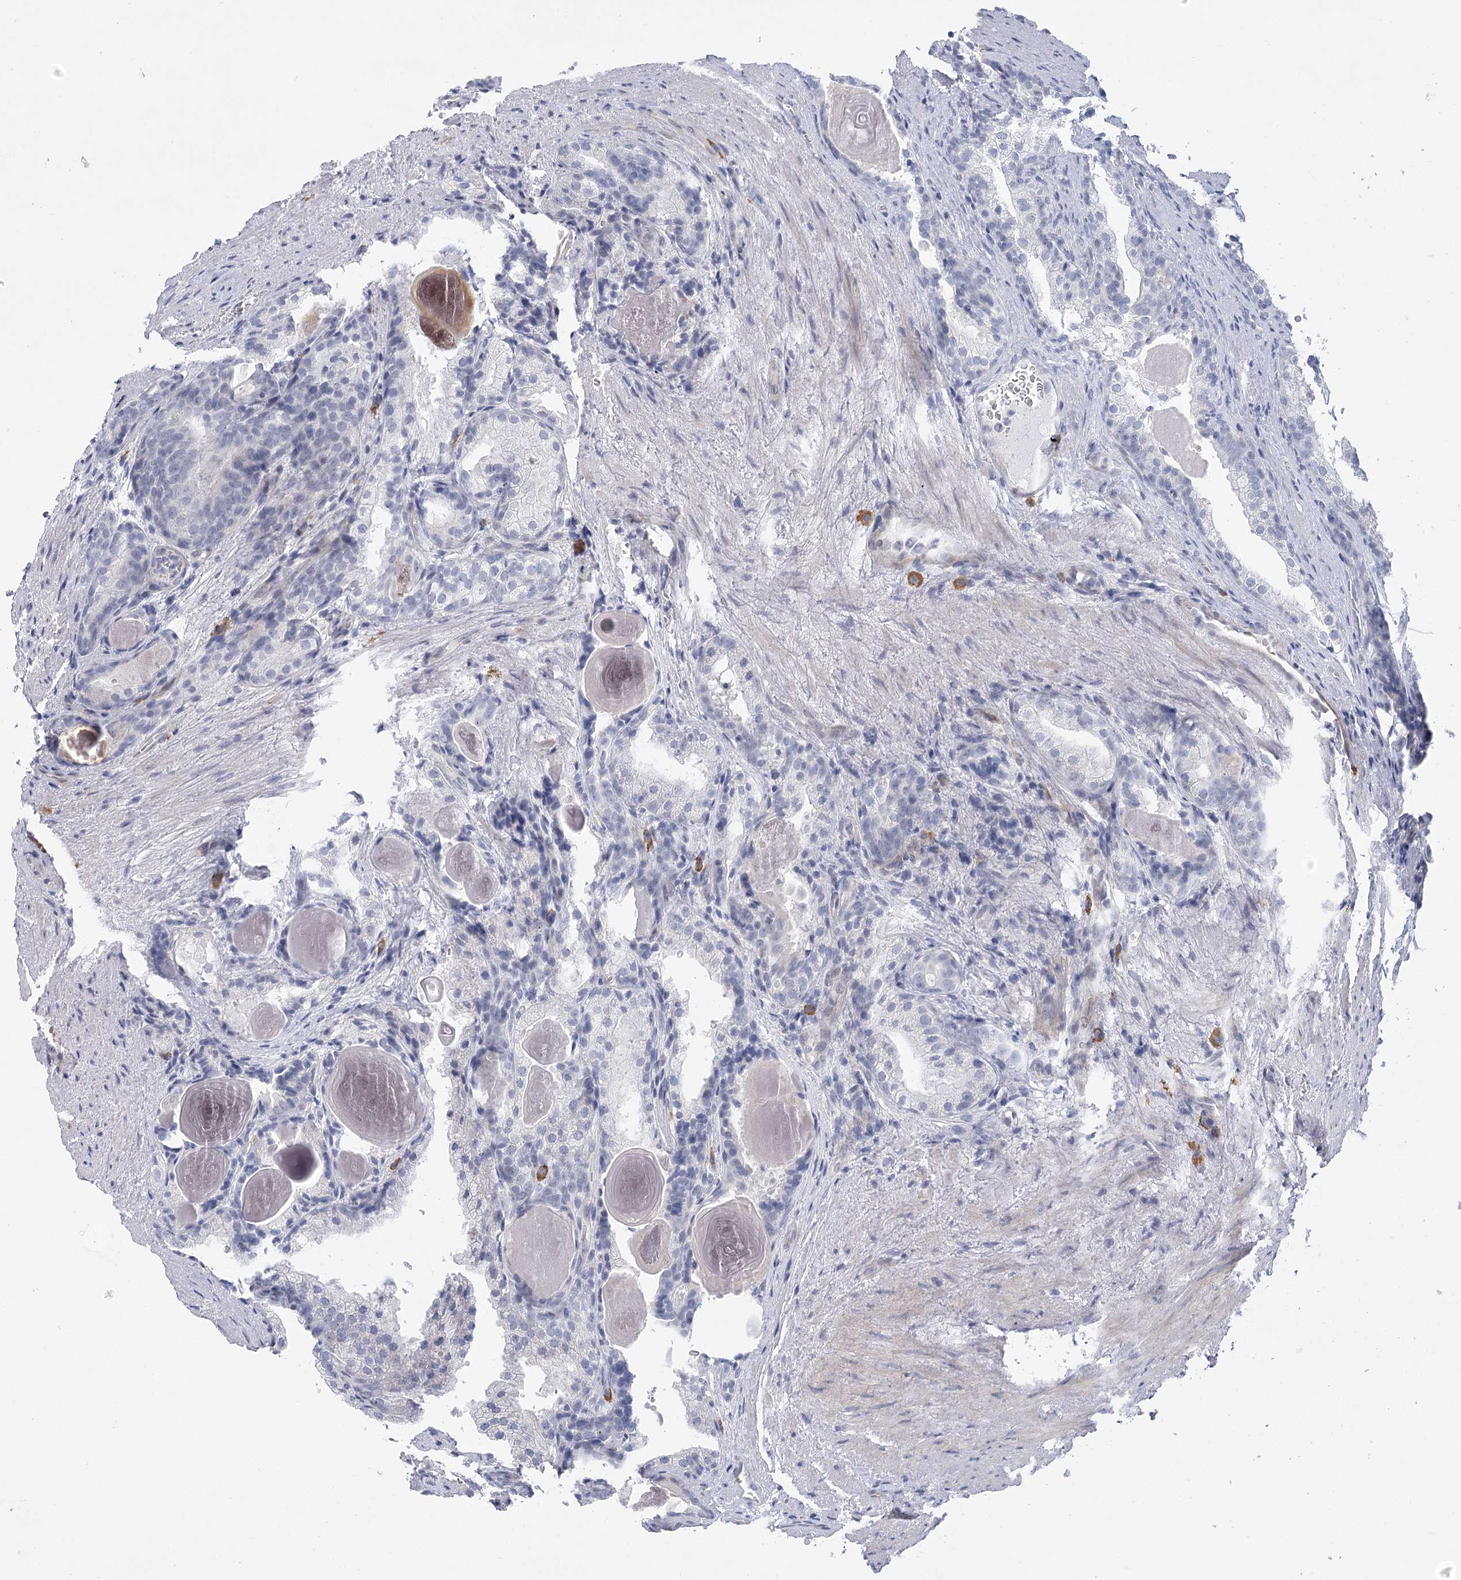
{"staining": {"intensity": "negative", "quantity": "none", "location": "none"}, "tissue": "prostate cancer", "cell_type": "Tumor cells", "image_type": "cancer", "snomed": [{"axis": "morphology", "description": "Adenocarcinoma, High grade"}, {"axis": "topography", "description": "Prostate"}], "caption": "A micrograph of prostate cancer stained for a protein reveals no brown staining in tumor cells.", "gene": "FAM76B", "patient": {"sex": "male", "age": 62}}